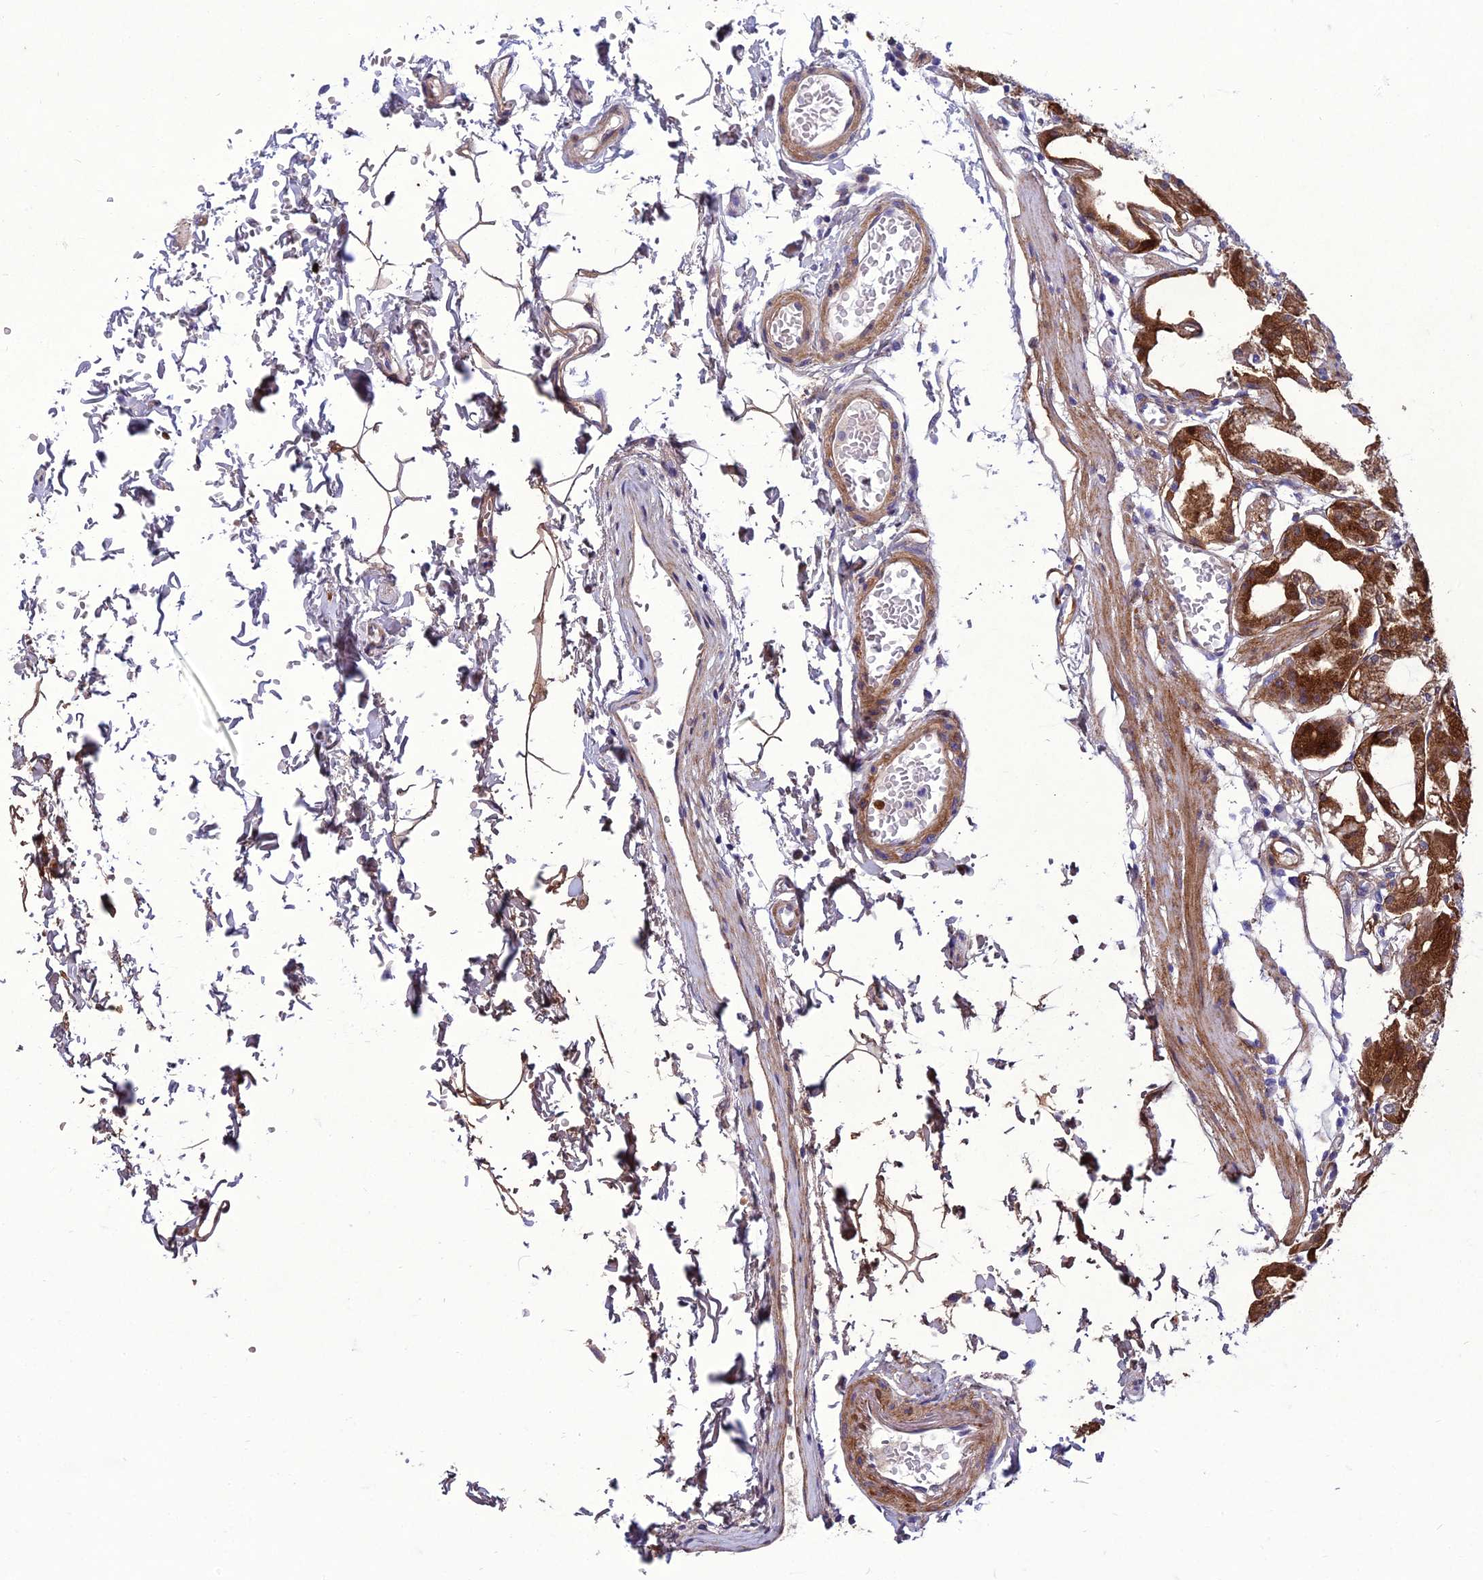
{"staining": {"intensity": "strong", "quantity": "25%-75%", "location": "cytoplasmic/membranous,nuclear"}, "tissue": "stomach", "cell_type": "Glandular cells", "image_type": "normal", "snomed": [{"axis": "morphology", "description": "Normal tissue, NOS"}, {"axis": "topography", "description": "Stomach, lower"}], "caption": "Stomach was stained to show a protein in brown. There is high levels of strong cytoplasmic/membranous,nuclear positivity in approximately 25%-75% of glandular cells. The protein of interest is shown in brown color, while the nuclei are stained blue.", "gene": "GAB4", "patient": {"sex": "male", "age": 71}}